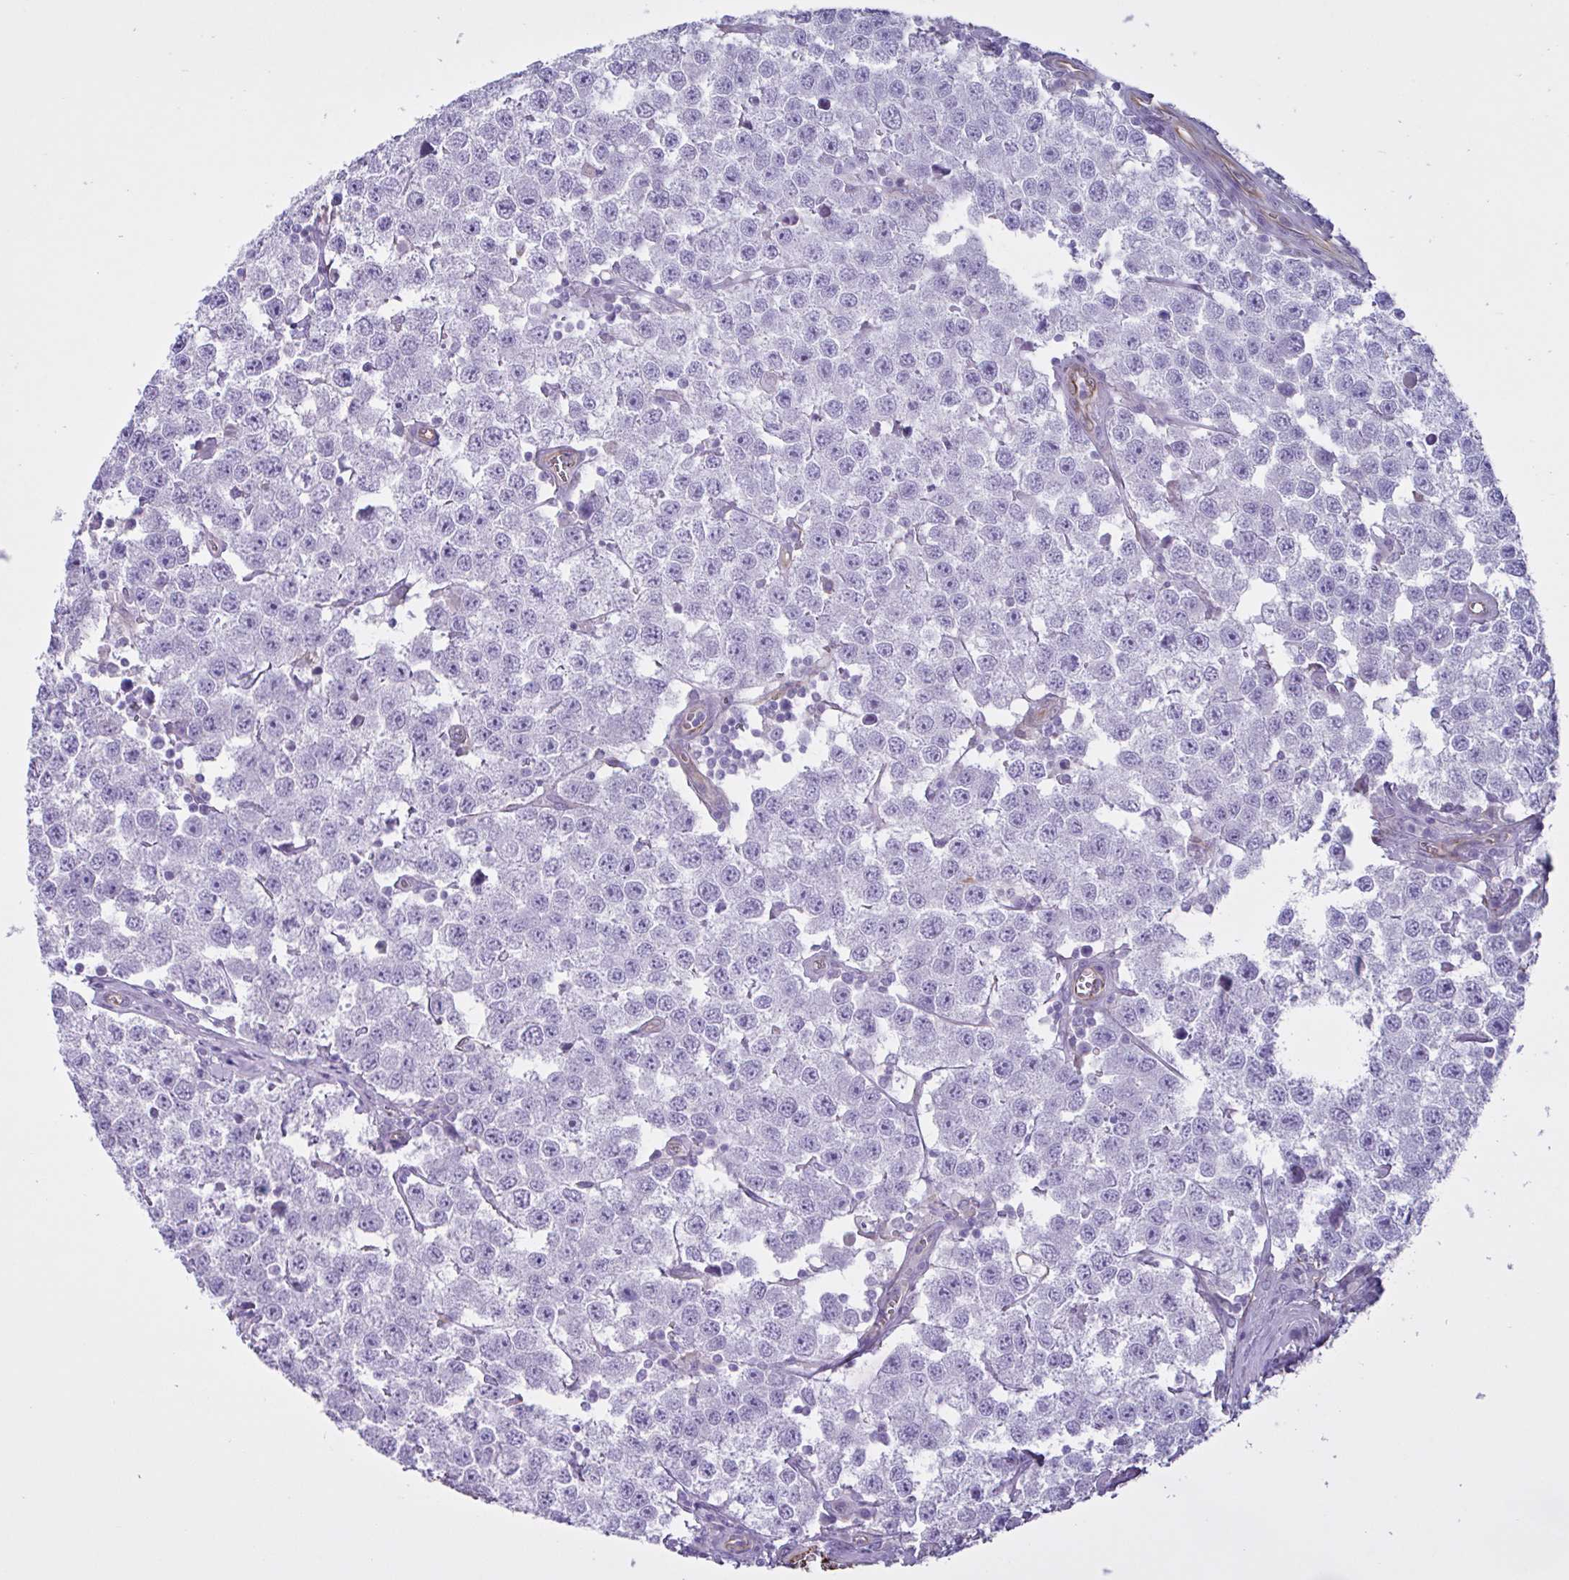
{"staining": {"intensity": "negative", "quantity": "none", "location": "none"}, "tissue": "testis cancer", "cell_type": "Tumor cells", "image_type": "cancer", "snomed": [{"axis": "morphology", "description": "Seminoma, NOS"}, {"axis": "topography", "description": "Testis"}], "caption": "Human testis cancer (seminoma) stained for a protein using immunohistochemistry (IHC) shows no staining in tumor cells.", "gene": "TMEM86B", "patient": {"sex": "male", "age": 34}}